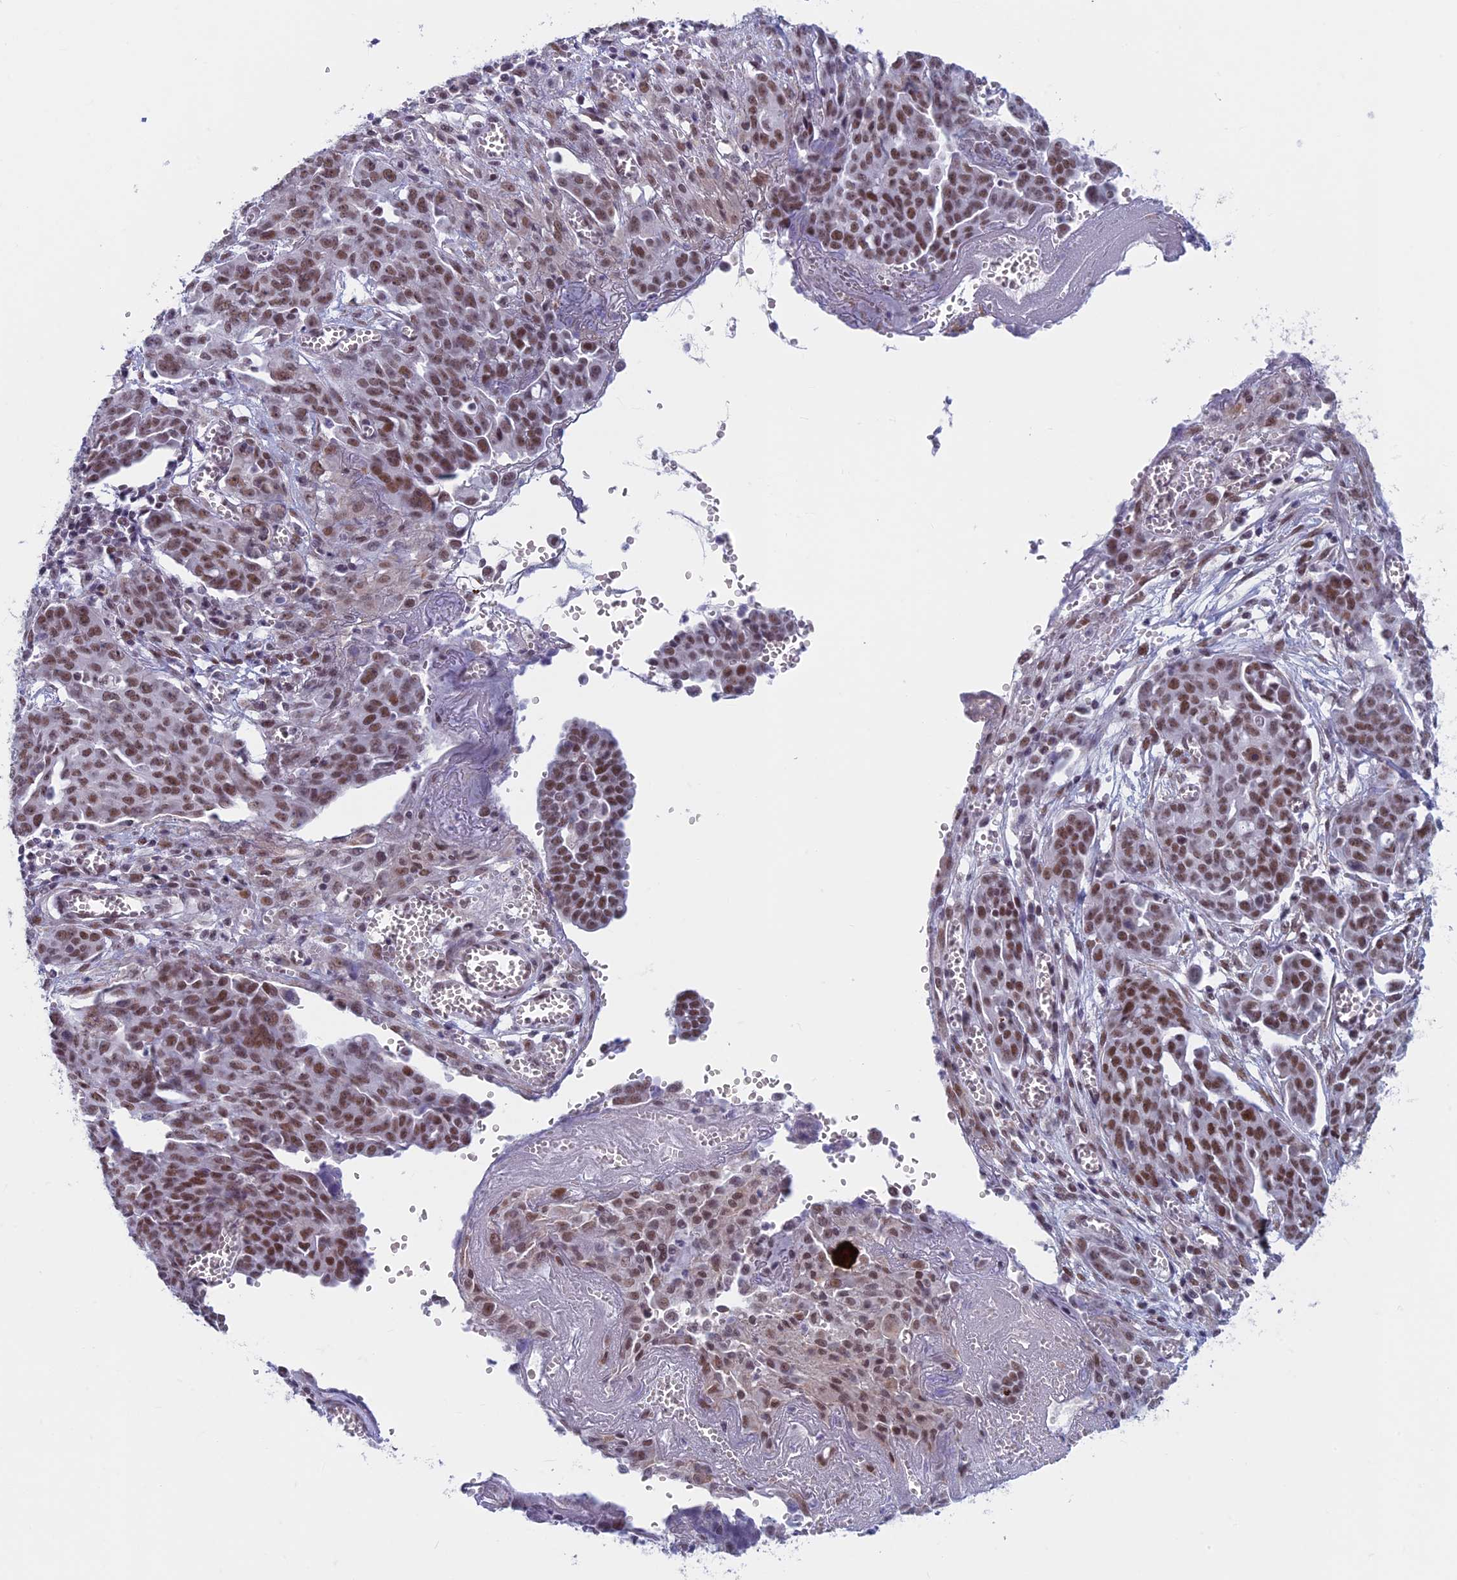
{"staining": {"intensity": "moderate", "quantity": ">75%", "location": "nuclear"}, "tissue": "ovarian cancer", "cell_type": "Tumor cells", "image_type": "cancer", "snomed": [{"axis": "morphology", "description": "Cystadenocarcinoma, serous, NOS"}, {"axis": "topography", "description": "Soft tissue"}, {"axis": "topography", "description": "Ovary"}], "caption": "Ovarian serous cystadenocarcinoma tissue displays moderate nuclear staining in approximately >75% of tumor cells, visualized by immunohistochemistry. The protein of interest is stained brown, and the nuclei are stained in blue (DAB (3,3'-diaminobenzidine) IHC with brightfield microscopy, high magnification).", "gene": "ASH2L", "patient": {"sex": "female", "age": 57}}